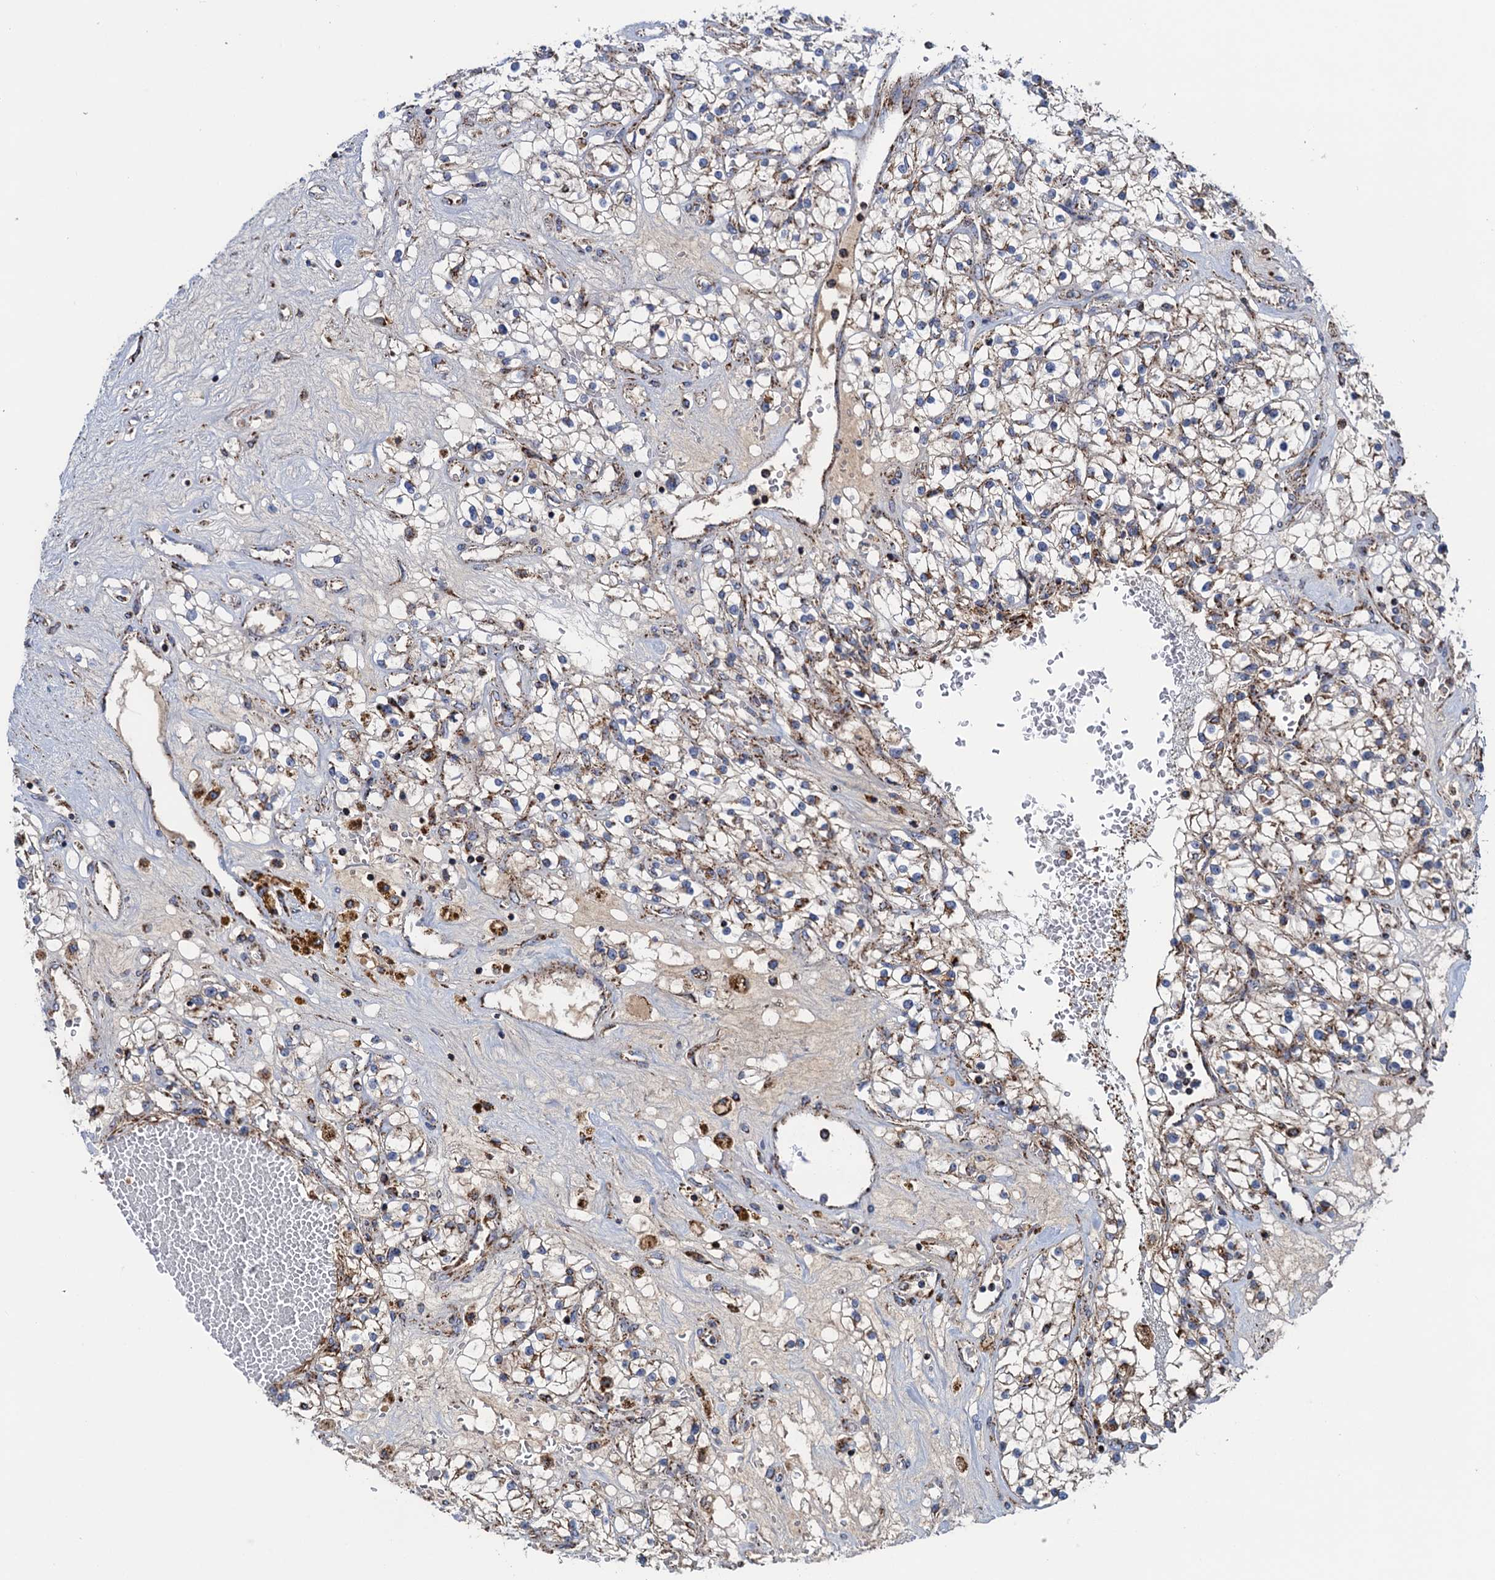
{"staining": {"intensity": "moderate", "quantity": "25%-75%", "location": "cytoplasmic/membranous"}, "tissue": "renal cancer", "cell_type": "Tumor cells", "image_type": "cancer", "snomed": [{"axis": "morphology", "description": "Normal tissue, NOS"}, {"axis": "morphology", "description": "Adenocarcinoma, NOS"}, {"axis": "topography", "description": "Kidney"}], "caption": "The photomicrograph demonstrates staining of renal adenocarcinoma, revealing moderate cytoplasmic/membranous protein staining (brown color) within tumor cells. (DAB (3,3'-diaminobenzidine) IHC, brown staining for protein, blue staining for nuclei).", "gene": "GTPBP3", "patient": {"sex": "male", "age": 68}}